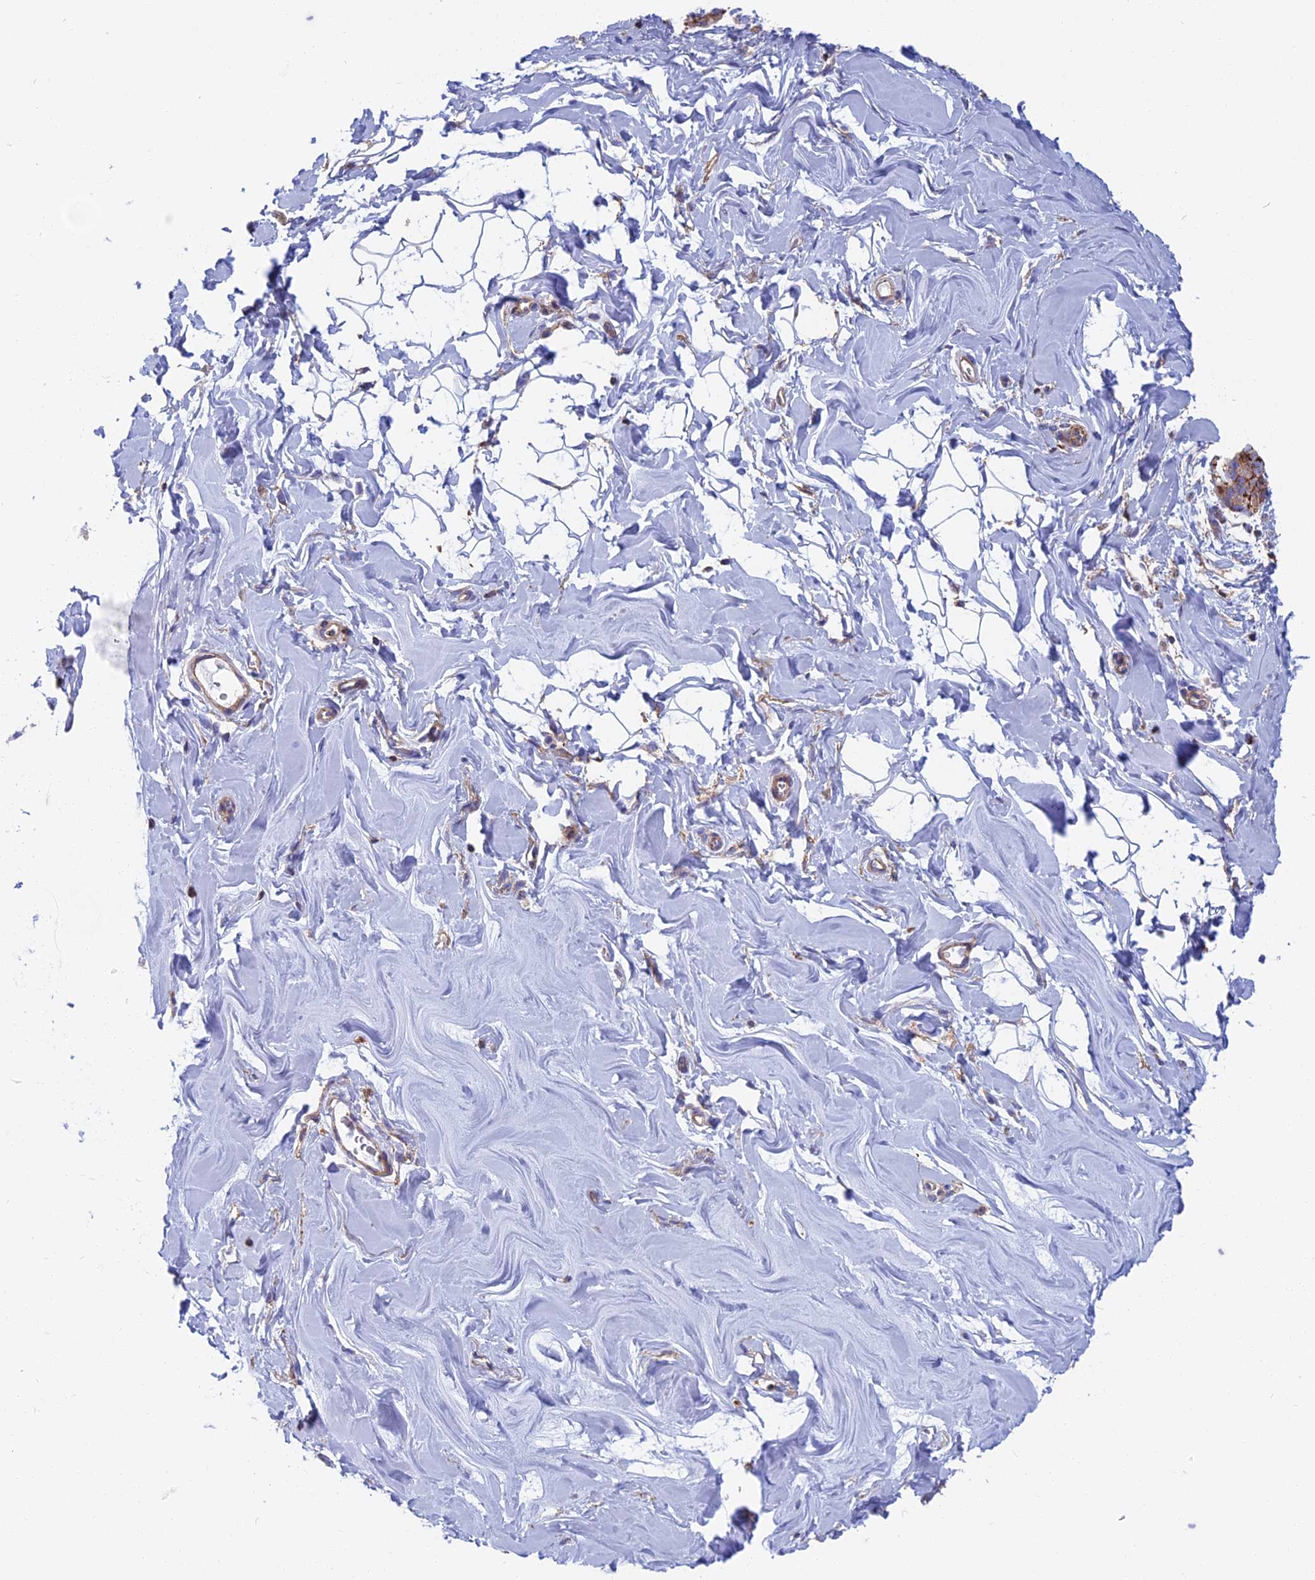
{"staining": {"intensity": "negative", "quantity": "none", "location": "none"}, "tissue": "adipose tissue", "cell_type": "Adipocytes", "image_type": "normal", "snomed": [{"axis": "morphology", "description": "Normal tissue, NOS"}, {"axis": "topography", "description": "Breast"}], "caption": "This is a photomicrograph of immunohistochemistry (IHC) staining of normal adipose tissue, which shows no expression in adipocytes.", "gene": "HSD17B8", "patient": {"sex": "female", "age": 26}}